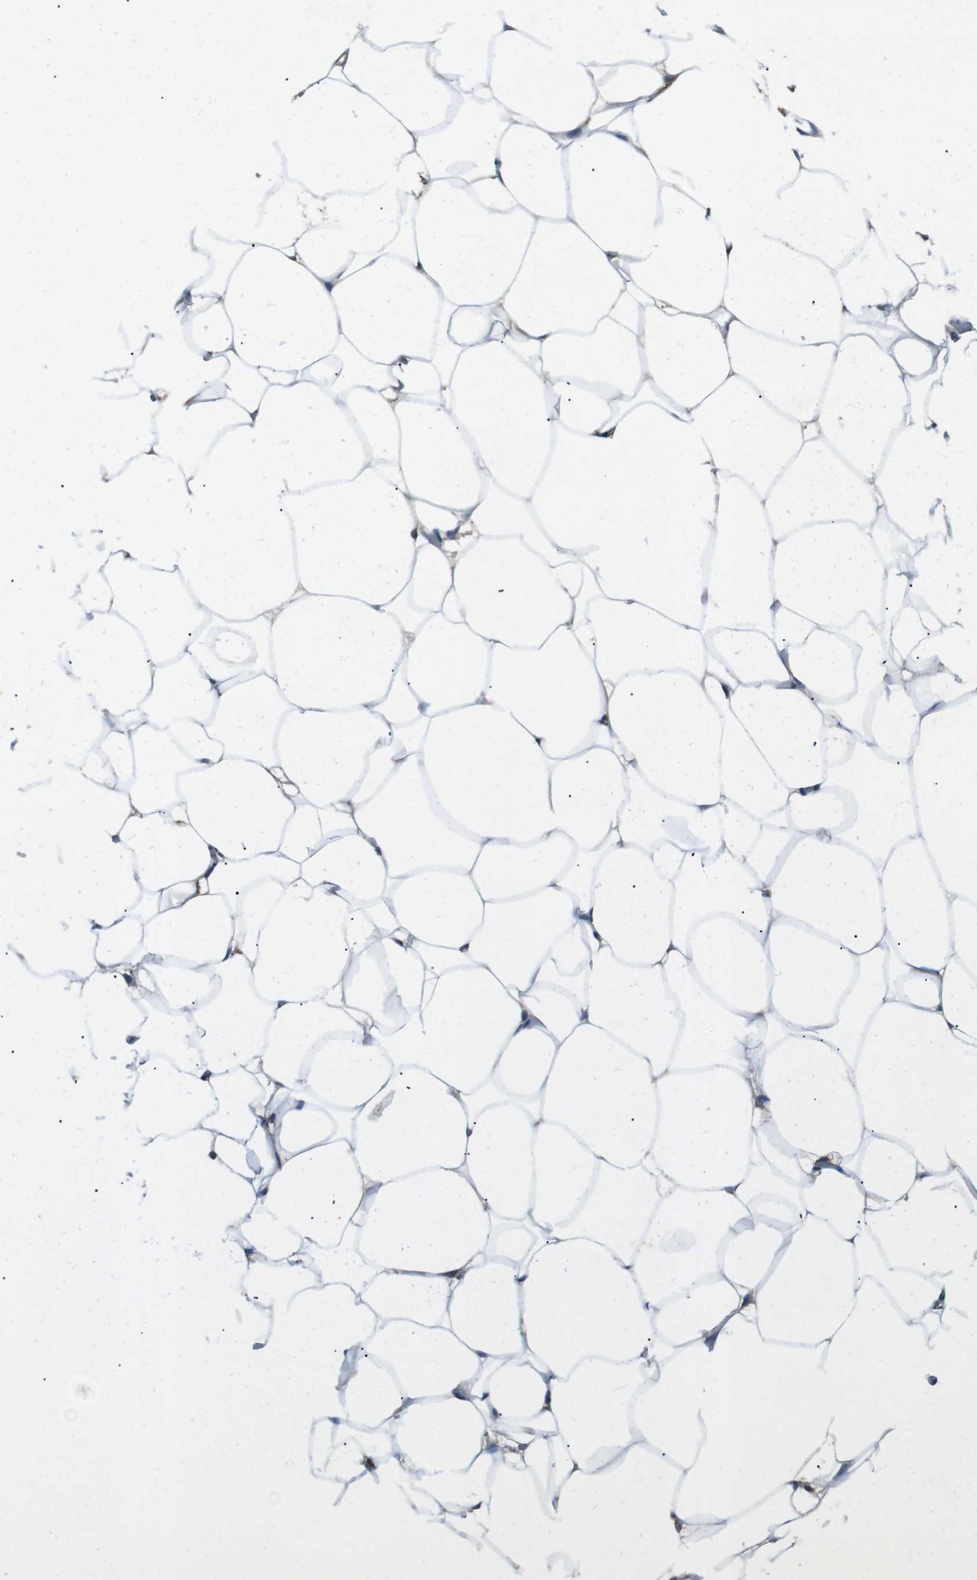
{"staining": {"intensity": "weak", "quantity": ">75%", "location": "cytoplasmic/membranous"}, "tissue": "adipose tissue", "cell_type": "Adipocytes", "image_type": "normal", "snomed": [{"axis": "morphology", "description": "Normal tissue, NOS"}, {"axis": "topography", "description": "Breast"}, {"axis": "topography", "description": "Adipose tissue"}], "caption": "Protein expression analysis of benign adipose tissue reveals weak cytoplasmic/membranous expression in about >75% of adipocytes.", "gene": "UGT1A6", "patient": {"sex": "female", "age": 25}}